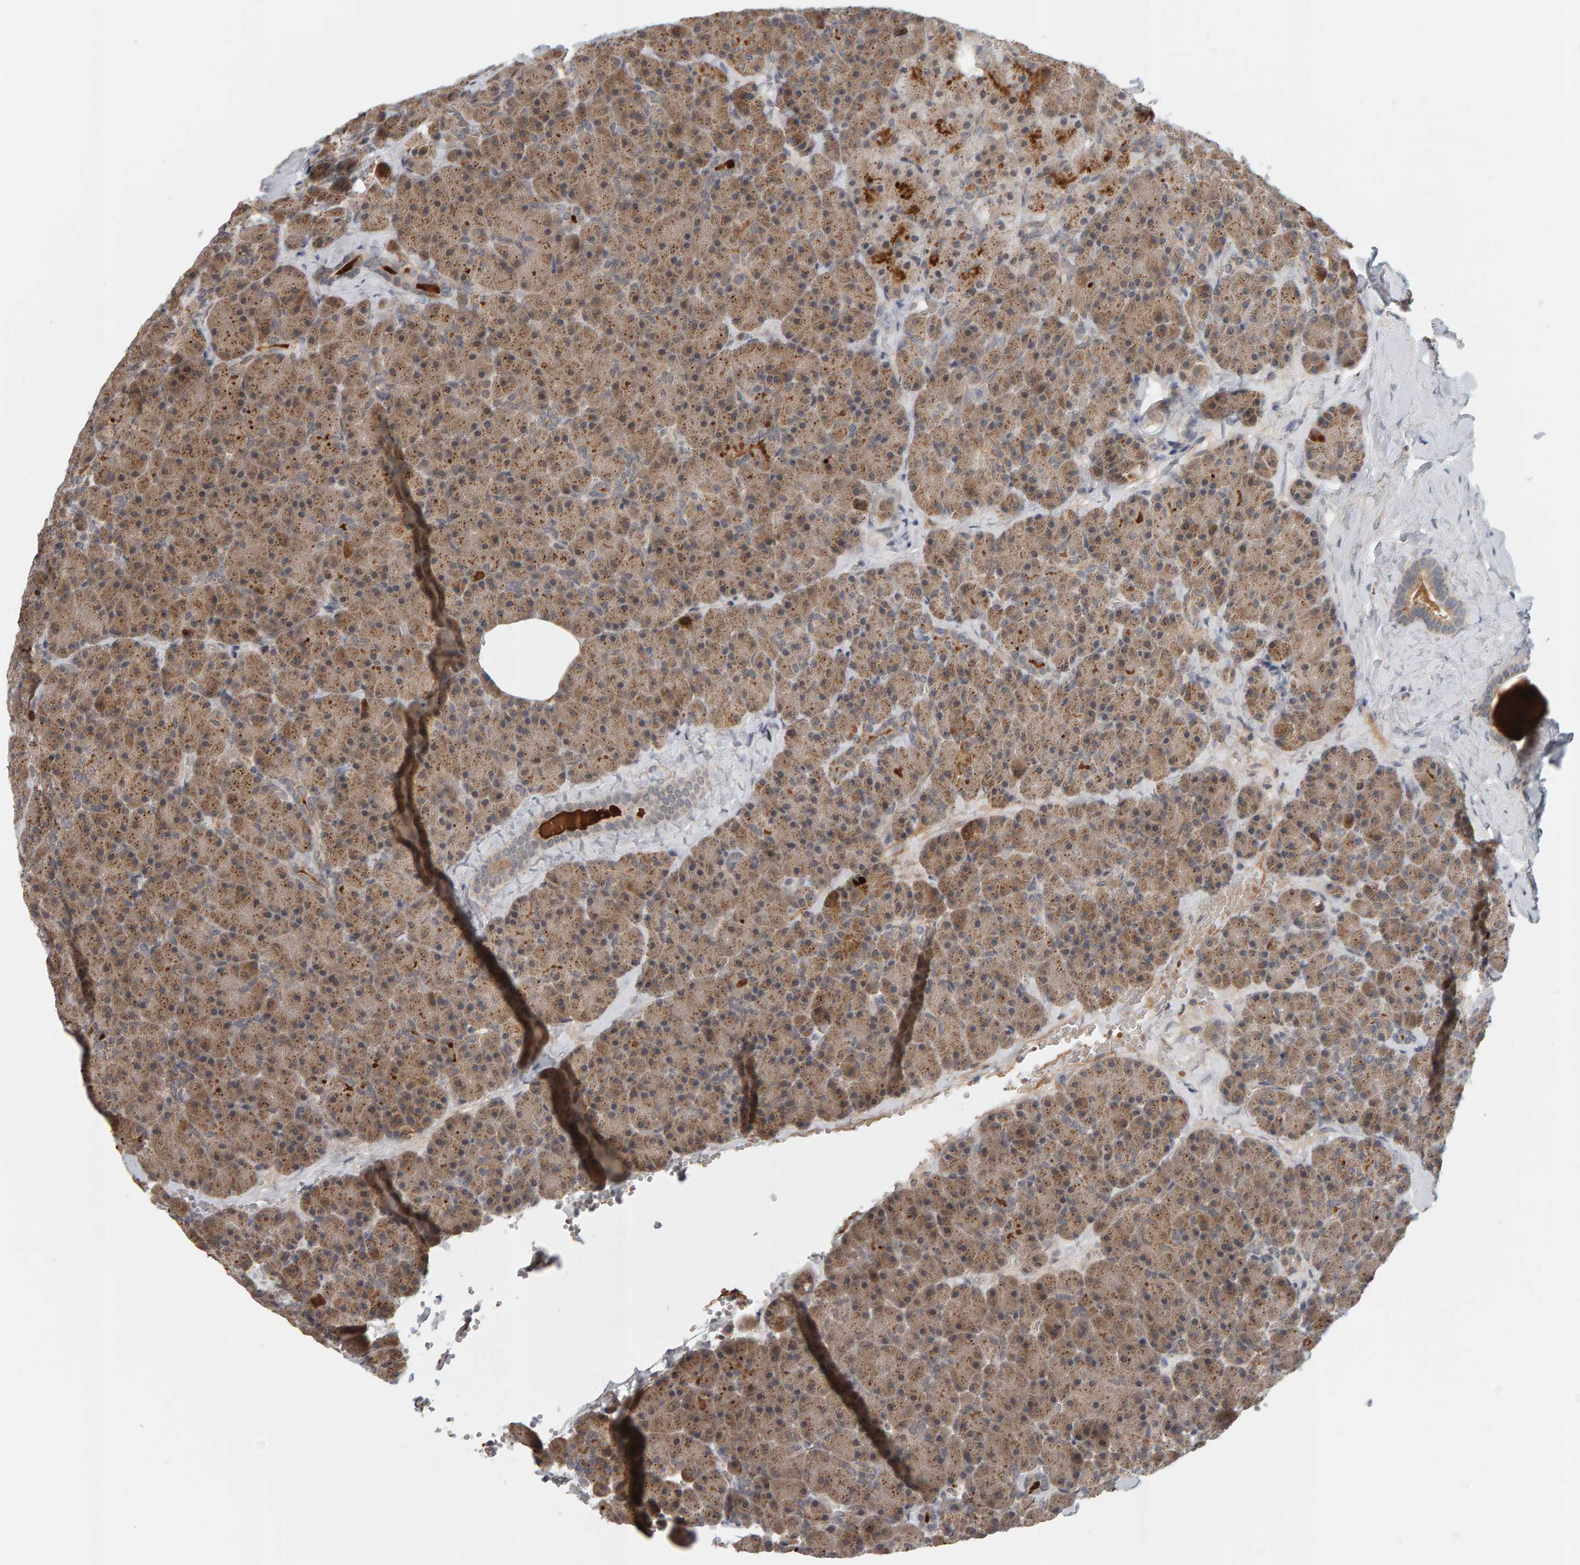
{"staining": {"intensity": "moderate", "quantity": ">75%", "location": "cytoplasmic/membranous"}, "tissue": "pancreas", "cell_type": "Exocrine glandular cells", "image_type": "normal", "snomed": [{"axis": "morphology", "description": "Normal tissue, NOS"}, {"axis": "morphology", "description": "Carcinoid, malignant, NOS"}, {"axis": "topography", "description": "Pancreas"}], "caption": "Immunohistochemistry (IHC) staining of normal pancreas, which demonstrates medium levels of moderate cytoplasmic/membranous expression in approximately >75% of exocrine glandular cells indicating moderate cytoplasmic/membranous protein expression. The staining was performed using DAB (brown) for protein detection and nuclei were counterstained in hematoxylin (blue).", "gene": "DAP3", "patient": {"sex": "female", "age": 35}}